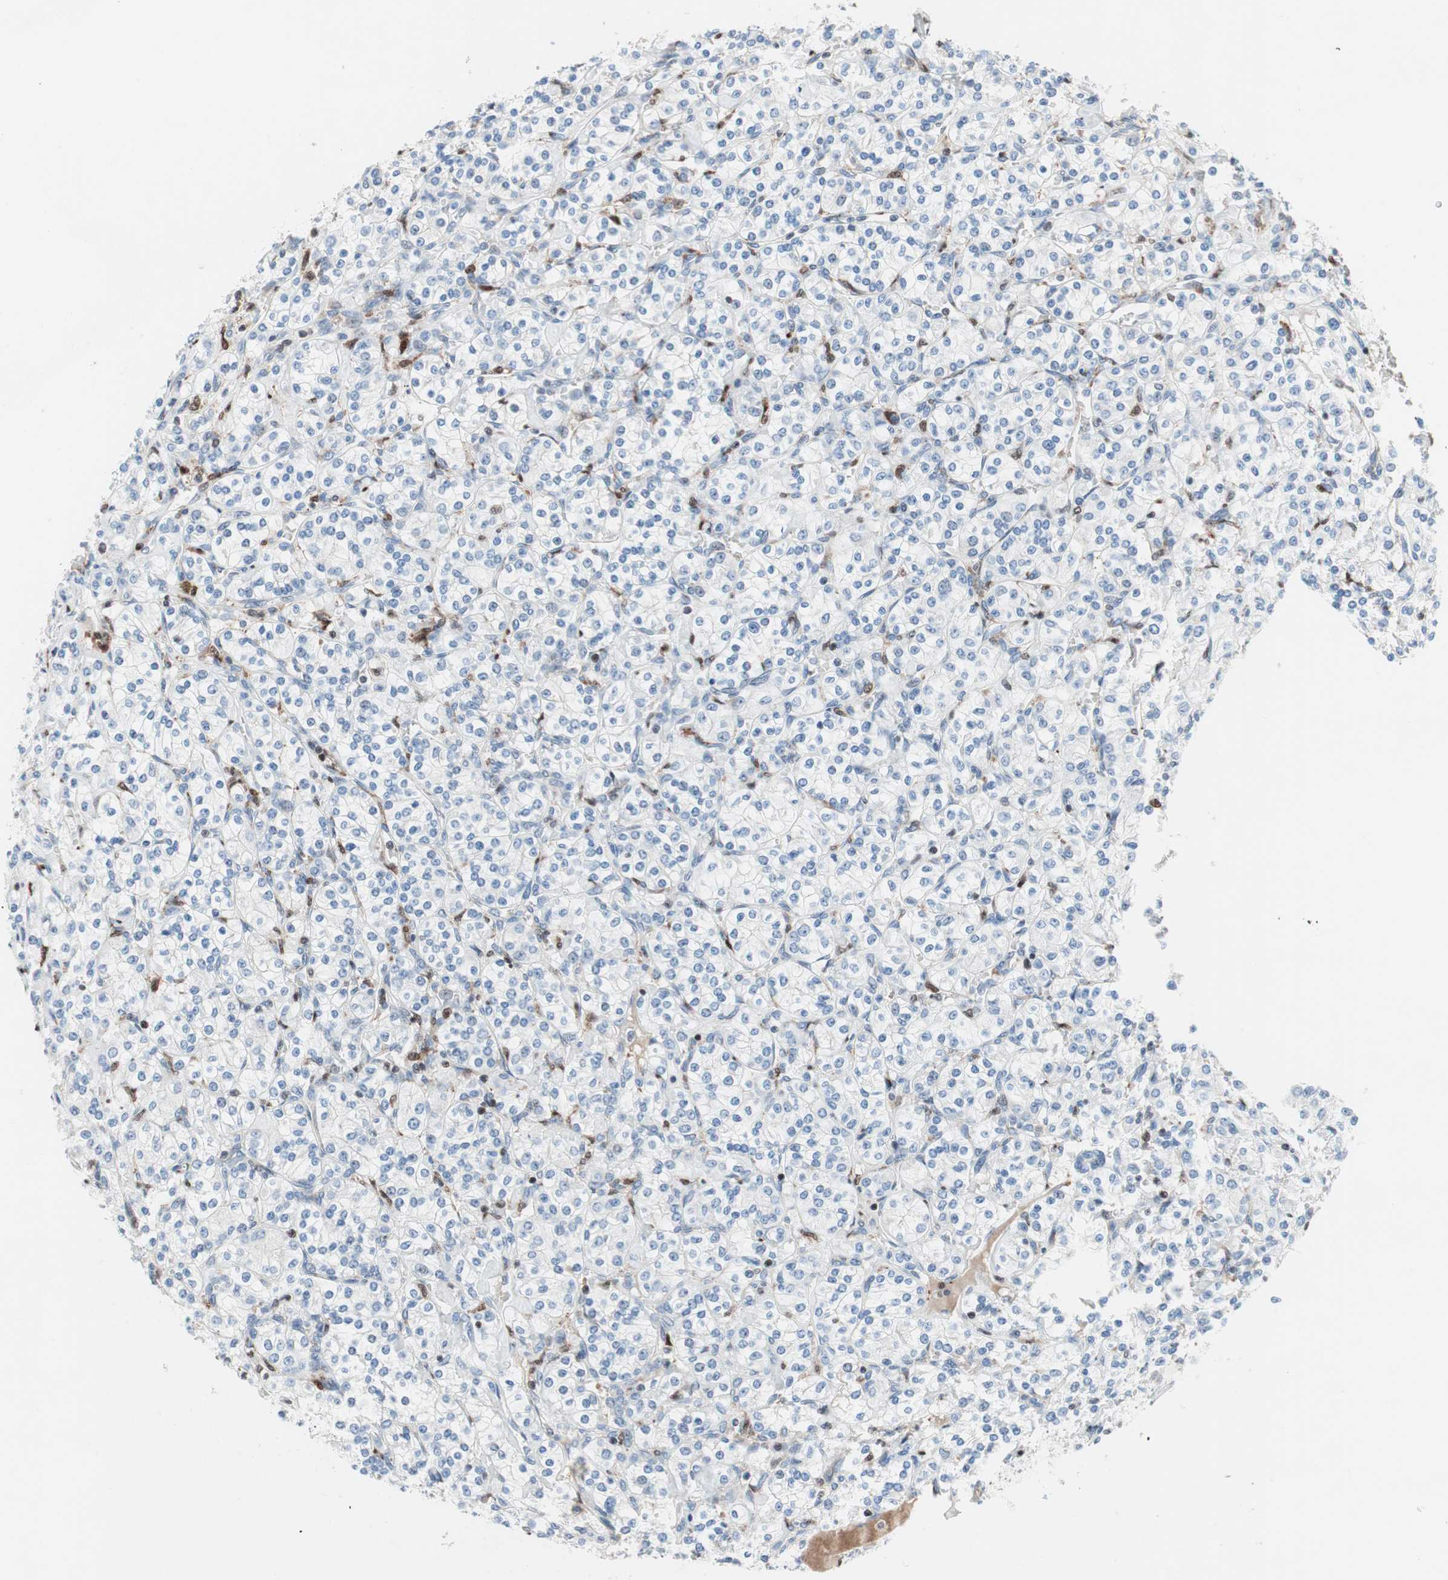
{"staining": {"intensity": "negative", "quantity": "none", "location": "none"}, "tissue": "renal cancer", "cell_type": "Tumor cells", "image_type": "cancer", "snomed": [{"axis": "morphology", "description": "Adenocarcinoma, NOS"}, {"axis": "topography", "description": "Kidney"}], "caption": "A photomicrograph of human renal cancer is negative for staining in tumor cells.", "gene": "RGS10", "patient": {"sex": "male", "age": 77}}